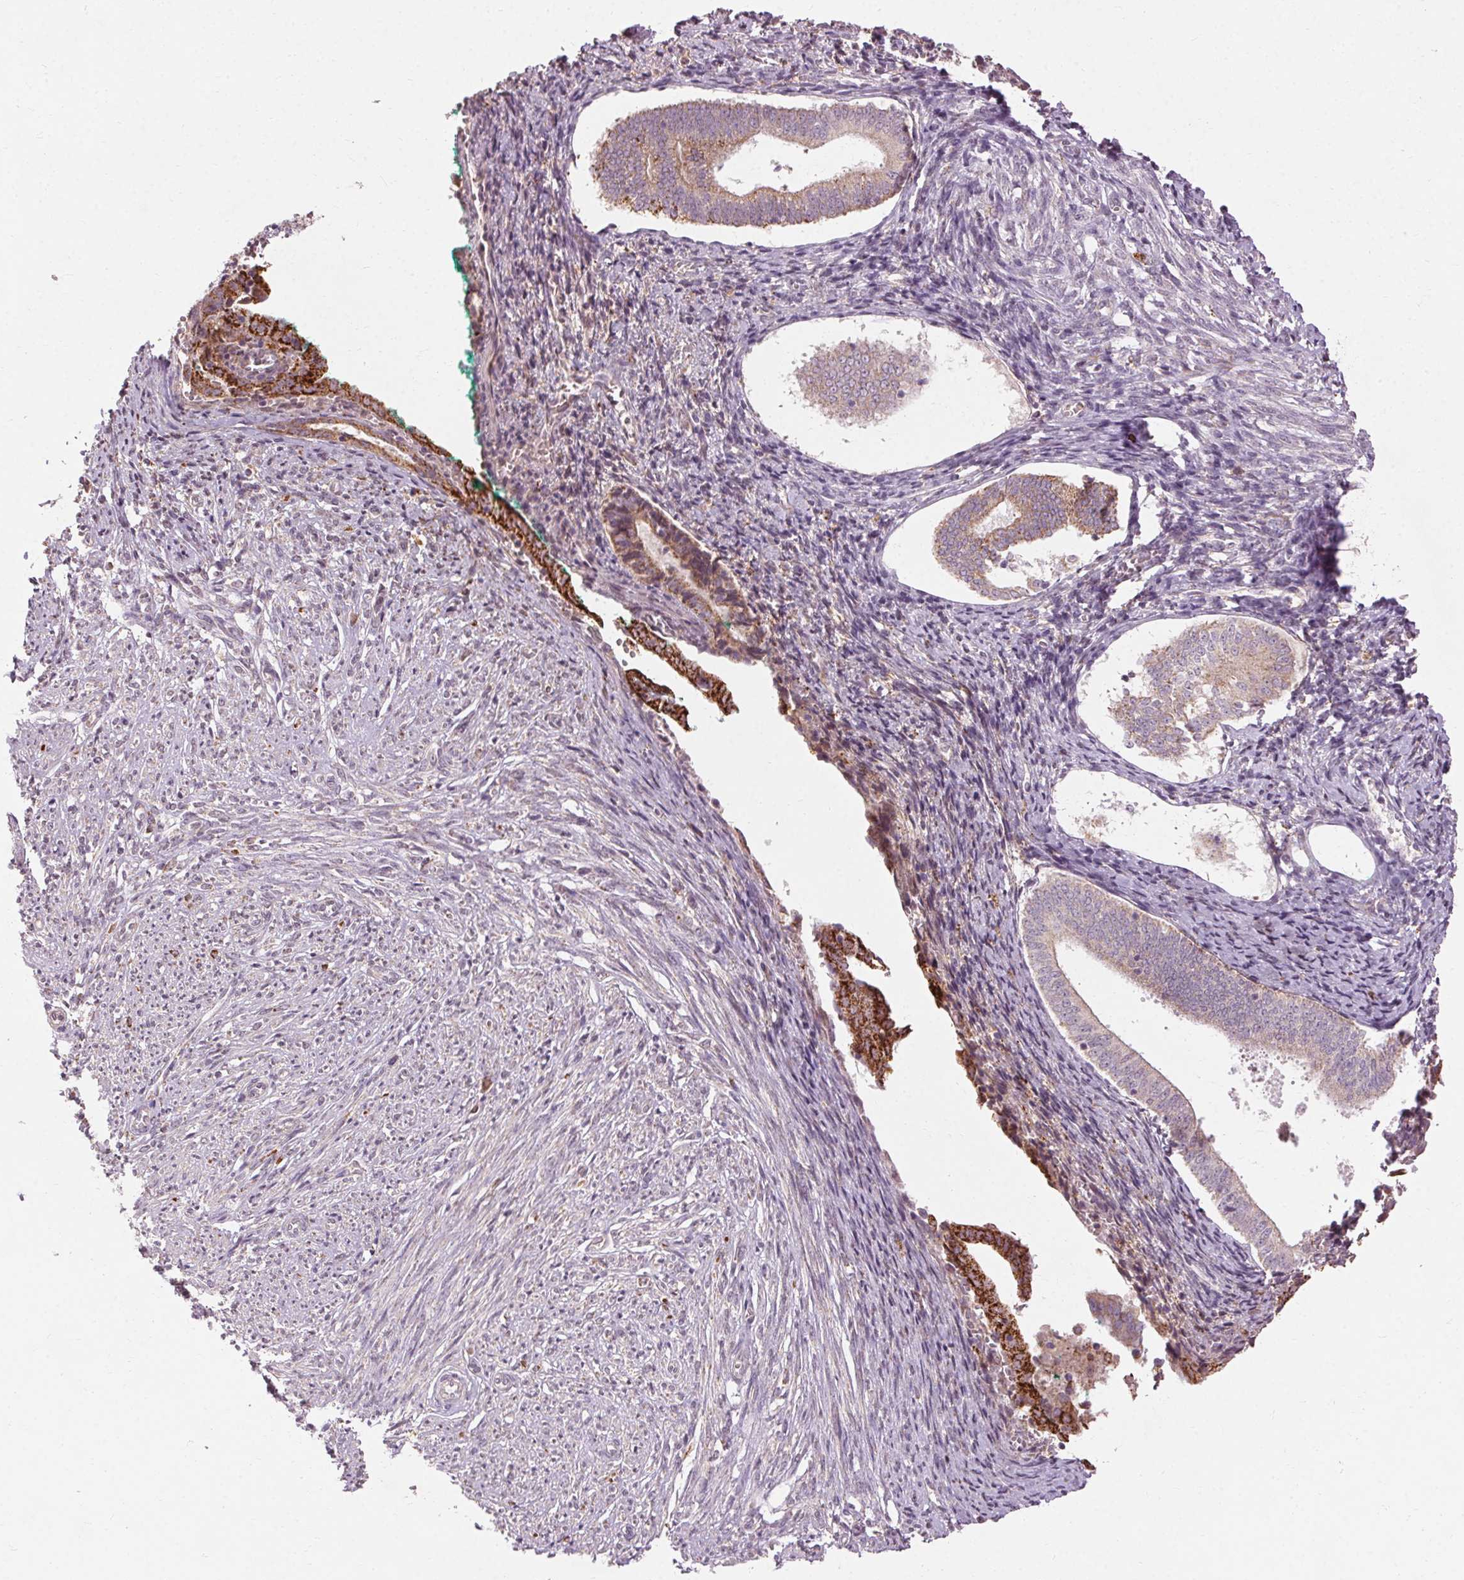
{"staining": {"intensity": "negative", "quantity": "none", "location": "none"}, "tissue": "endometrium", "cell_type": "Cells in endometrial stroma", "image_type": "normal", "snomed": [{"axis": "morphology", "description": "Normal tissue, NOS"}, {"axis": "topography", "description": "Endometrium"}], "caption": "High power microscopy micrograph of an immunohistochemistry (IHC) photomicrograph of benign endometrium, revealing no significant staining in cells in endometrial stroma.", "gene": "REP15", "patient": {"sex": "female", "age": 50}}